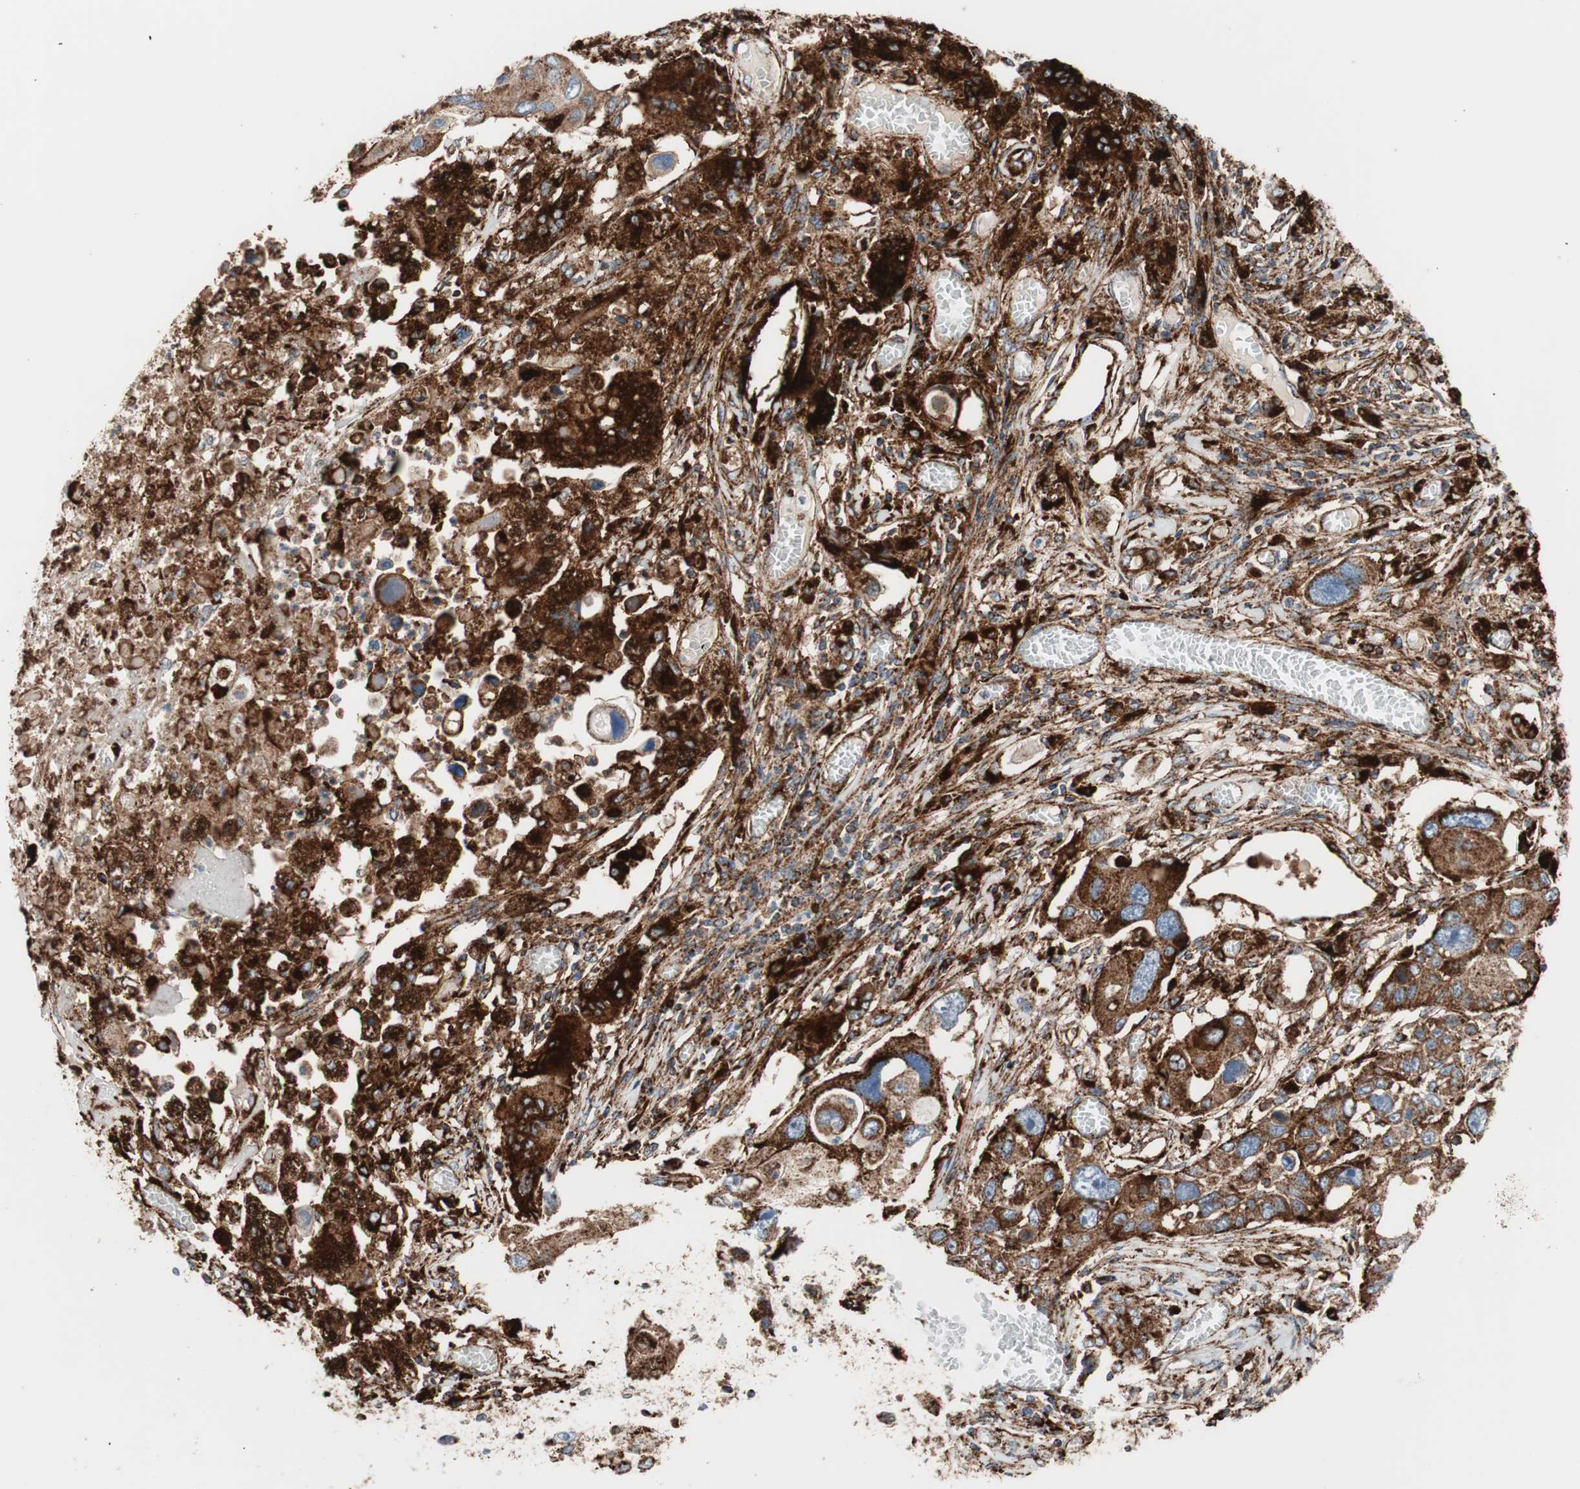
{"staining": {"intensity": "strong", "quantity": ">75%", "location": "cytoplasmic/membranous"}, "tissue": "lung cancer", "cell_type": "Tumor cells", "image_type": "cancer", "snomed": [{"axis": "morphology", "description": "Squamous cell carcinoma, NOS"}, {"axis": "topography", "description": "Lung"}], "caption": "Lung cancer (squamous cell carcinoma) stained with immunohistochemistry reveals strong cytoplasmic/membranous expression in approximately >75% of tumor cells.", "gene": "LAMP1", "patient": {"sex": "male", "age": 71}}